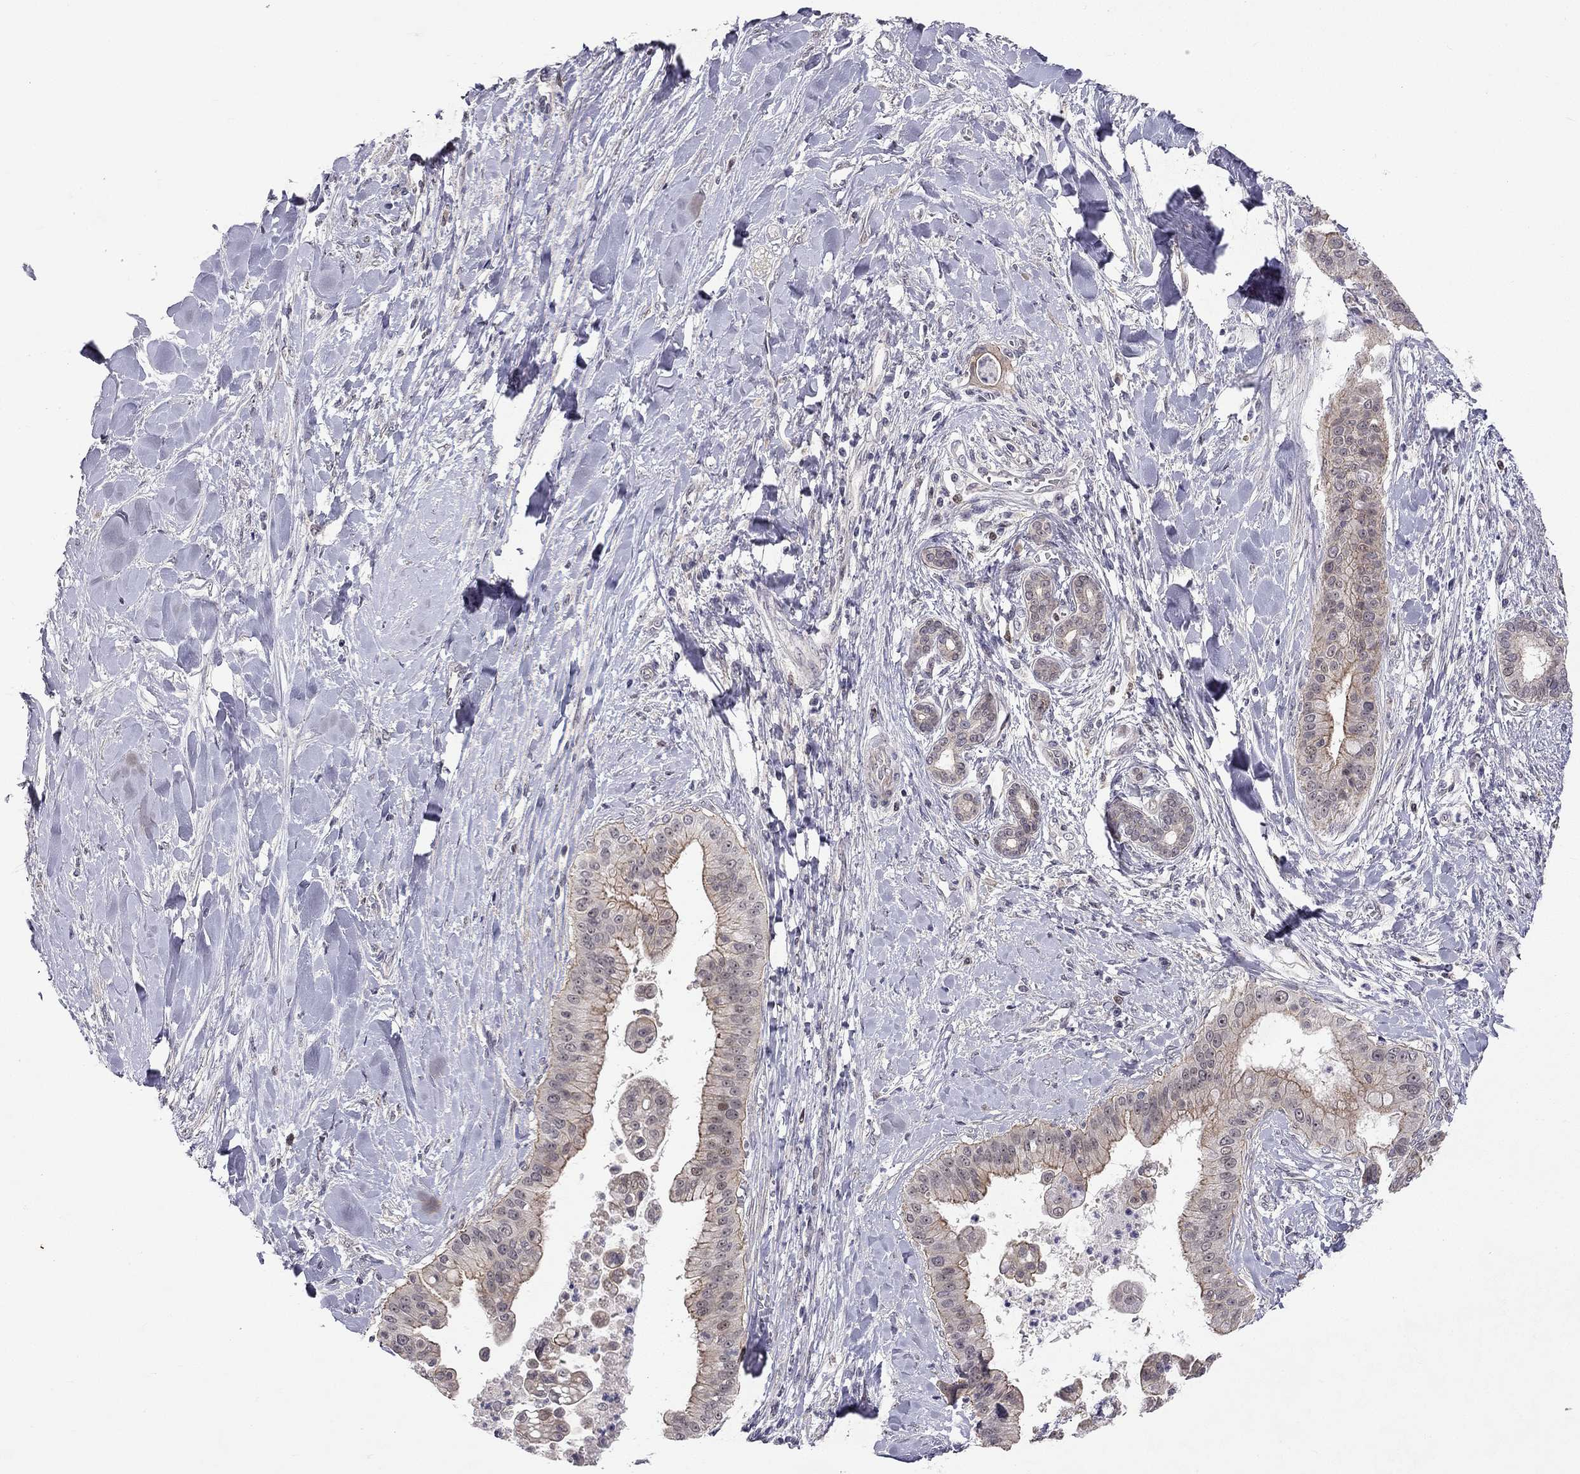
{"staining": {"intensity": "moderate", "quantity": "<25%", "location": "cytoplasmic/membranous,nuclear"}, "tissue": "liver cancer", "cell_type": "Tumor cells", "image_type": "cancer", "snomed": [{"axis": "morphology", "description": "Cholangiocarcinoma"}, {"axis": "topography", "description": "Liver"}], "caption": "A brown stain labels moderate cytoplasmic/membranous and nuclear expression of a protein in human liver cancer (cholangiocarcinoma) tumor cells. (IHC, brightfield microscopy, high magnification).", "gene": "STXBP6", "patient": {"sex": "female", "age": 54}}